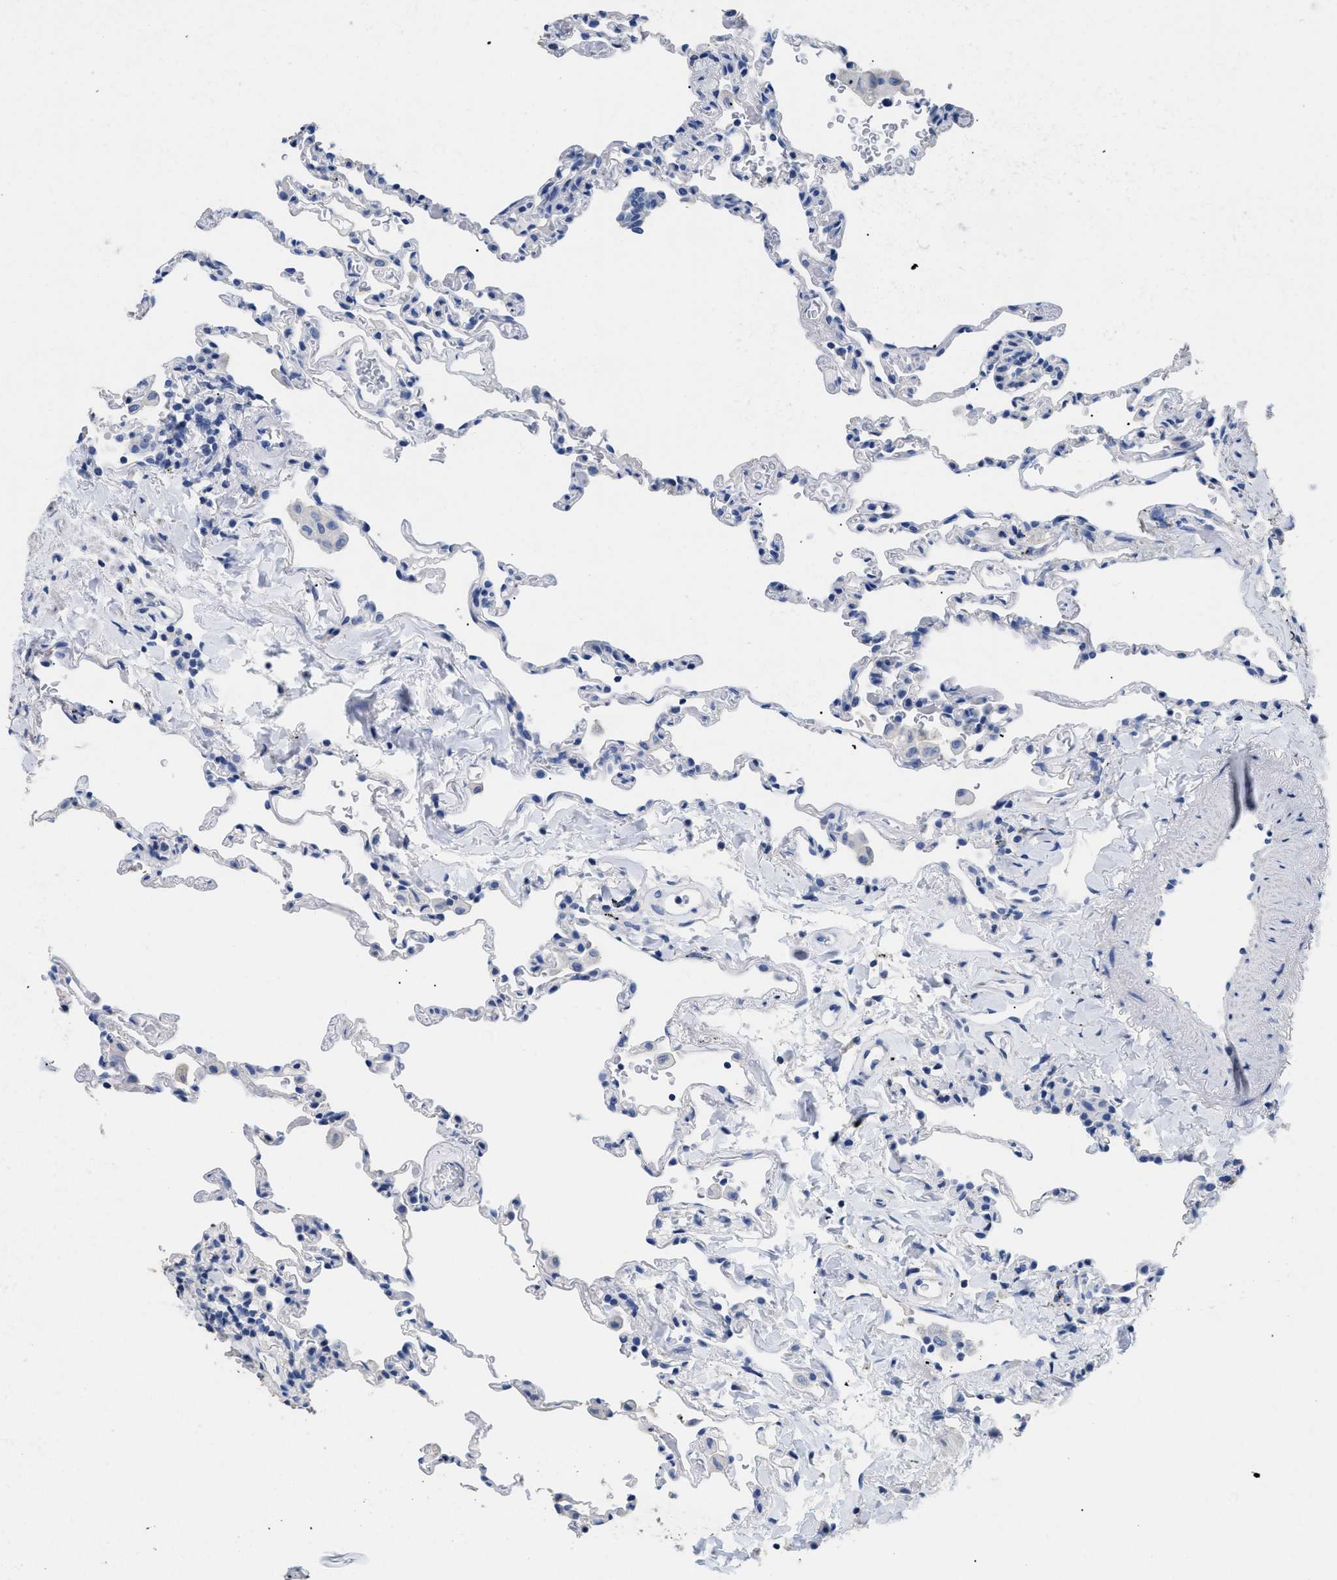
{"staining": {"intensity": "negative", "quantity": "none", "location": "none"}, "tissue": "lung", "cell_type": "Alveolar cells", "image_type": "normal", "snomed": [{"axis": "morphology", "description": "Normal tissue, NOS"}, {"axis": "topography", "description": "Lung"}], "caption": "Immunohistochemistry image of normal lung: lung stained with DAB (3,3'-diaminobenzidine) exhibits no significant protein positivity in alveolar cells.", "gene": "DLC1", "patient": {"sex": "male", "age": 59}}